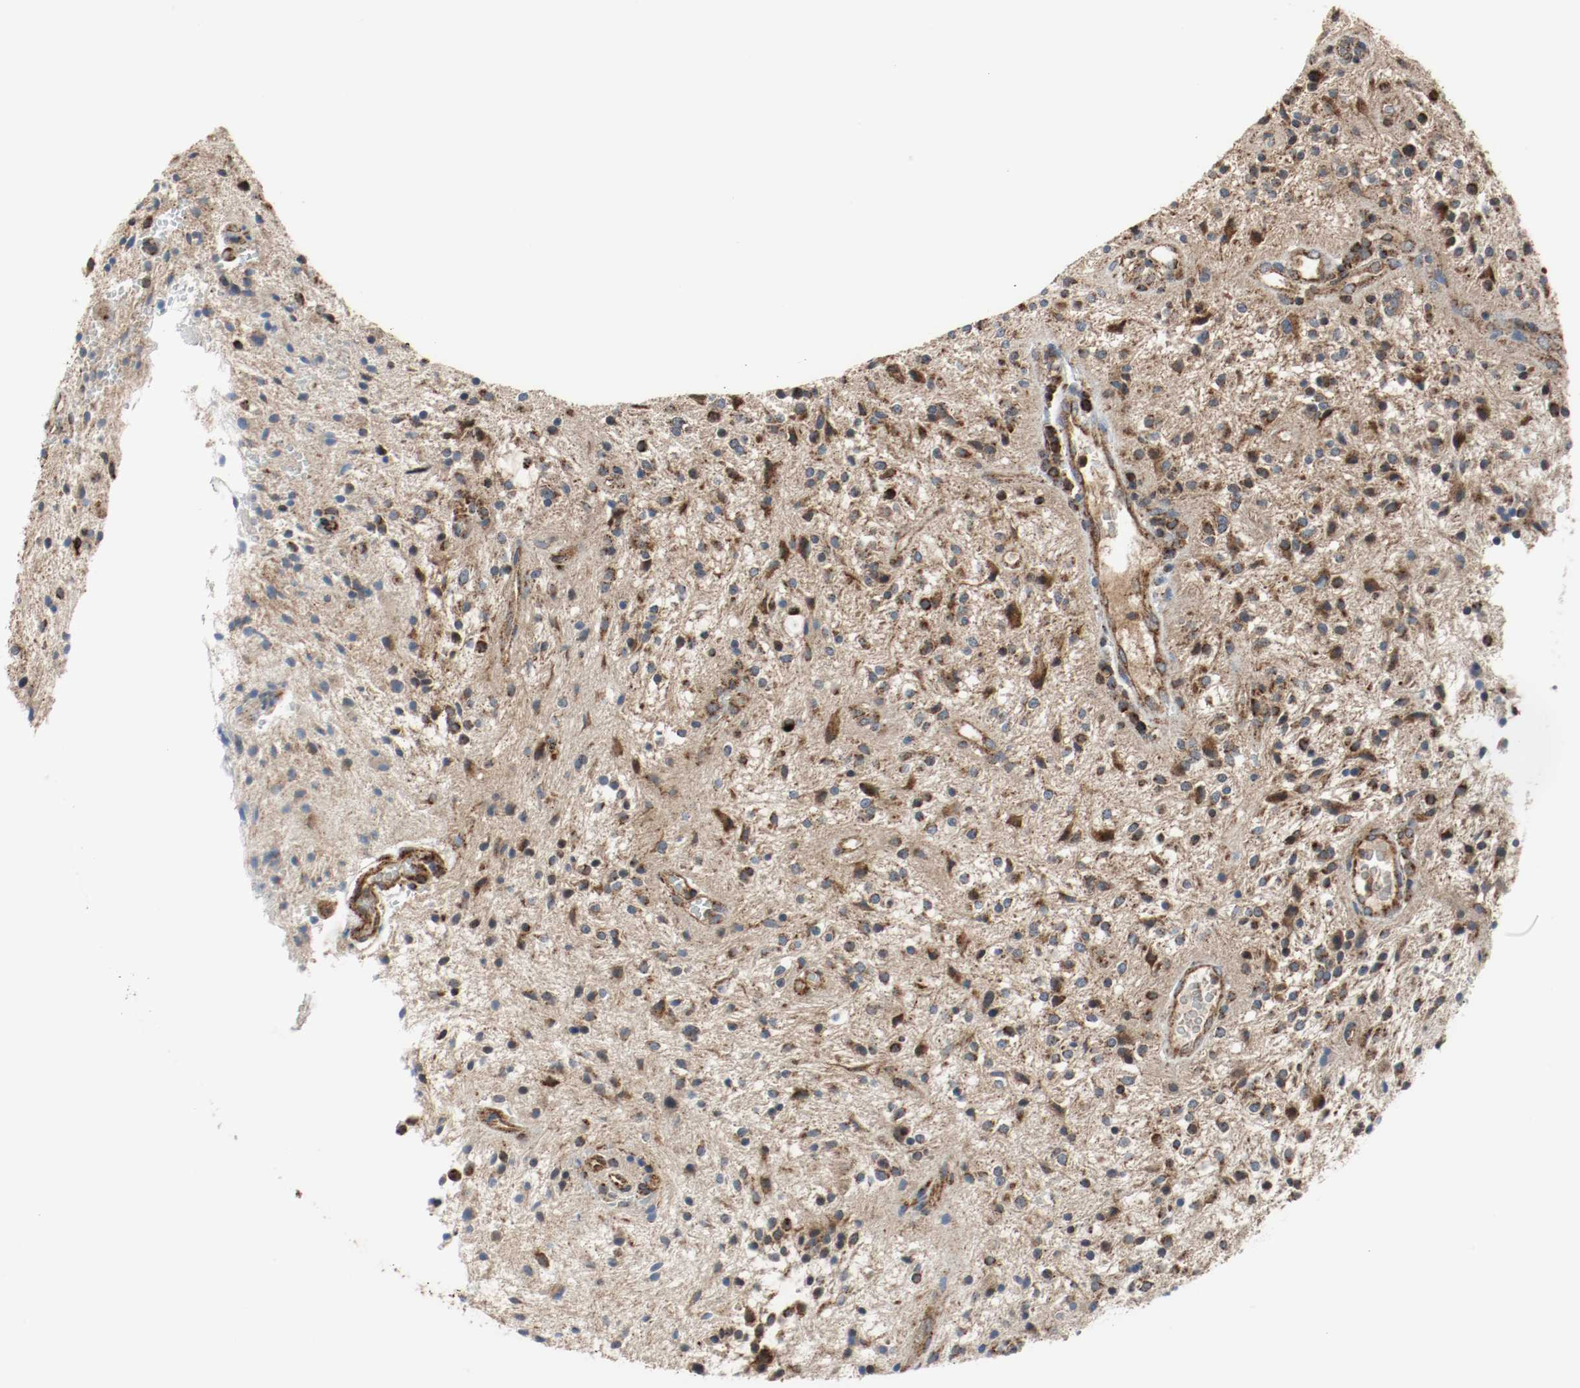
{"staining": {"intensity": "strong", "quantity": ">75%", "location": "cytoplasmic/membranous"}, "tissue": "glioma", "cell_type": "Tumor cells", "image_type": "cancer", "snomed": [{"axis": "morphology", "description": "Glioma, malignant, NOS"}, {"axis": "topography", "description": "Cerebellum"}], "caption": "Immunohistochemical staining of human malignant glioma shows strong cytoplasmic/membranous protein positivity in about >75% of tumor cells.", "gene": "TXNRD1", "patient": {"sex": "female", "age": 10}}